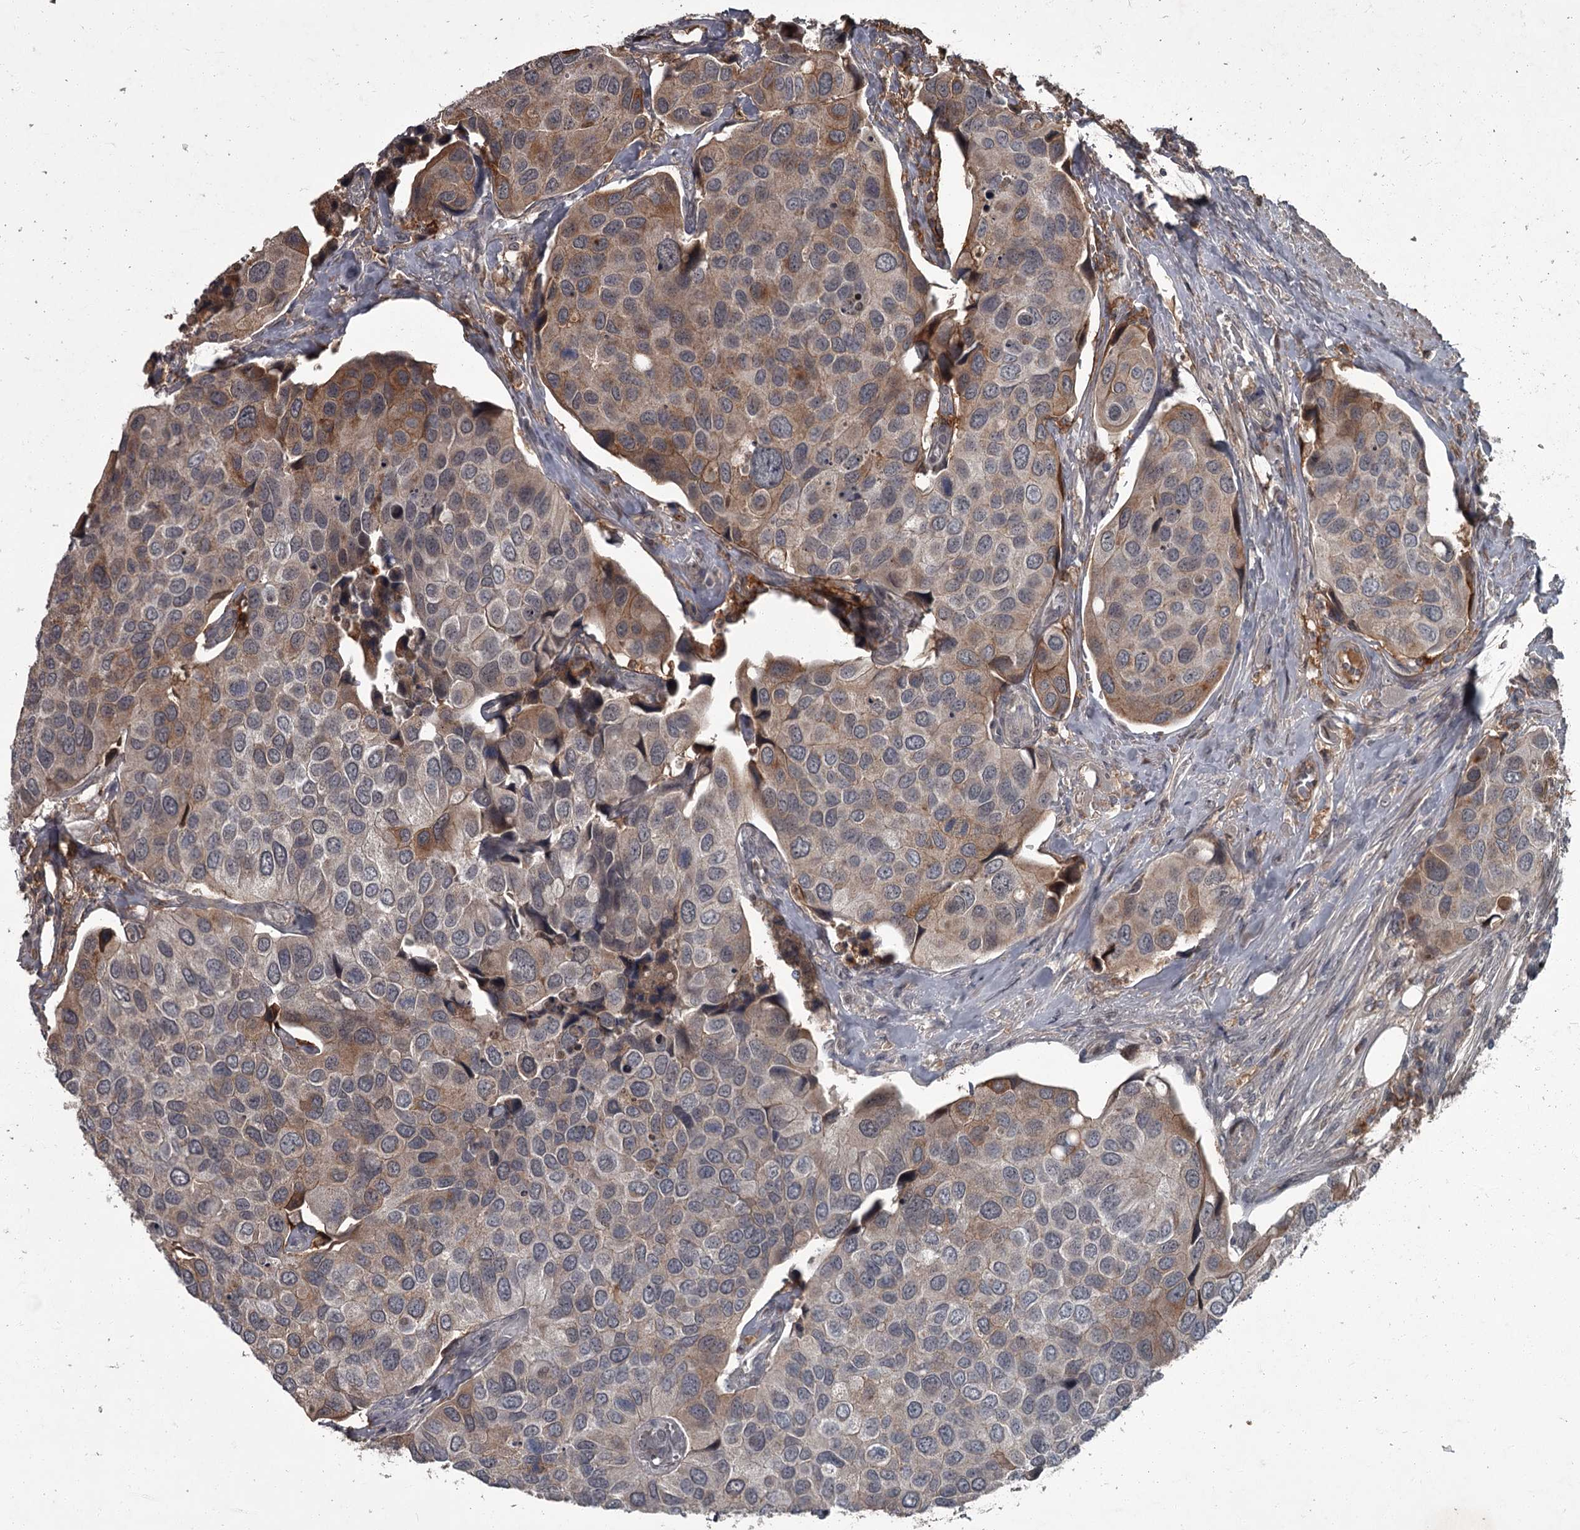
{"staining": {"intensity": "moderate", "quantity": "25%-75%", "location": "cytoplasmic/membranous"}, "tissue": "urothelial cancer", "cell_type": "Tumor cells", "image_type": "cancer", "snomed": [{"axis": "morphology", "description": "Urothelial carcinoma, High grade"}, {"axis": "topography", "description": "Urinary bladder"}], "caption": "A brown stain shows moderate cytoplasmic/membranous expression of a protein in human urothelial cancer tumor cells.", "gene": "FLVCR2", "patient": {"sex": "male", "age": 74}}